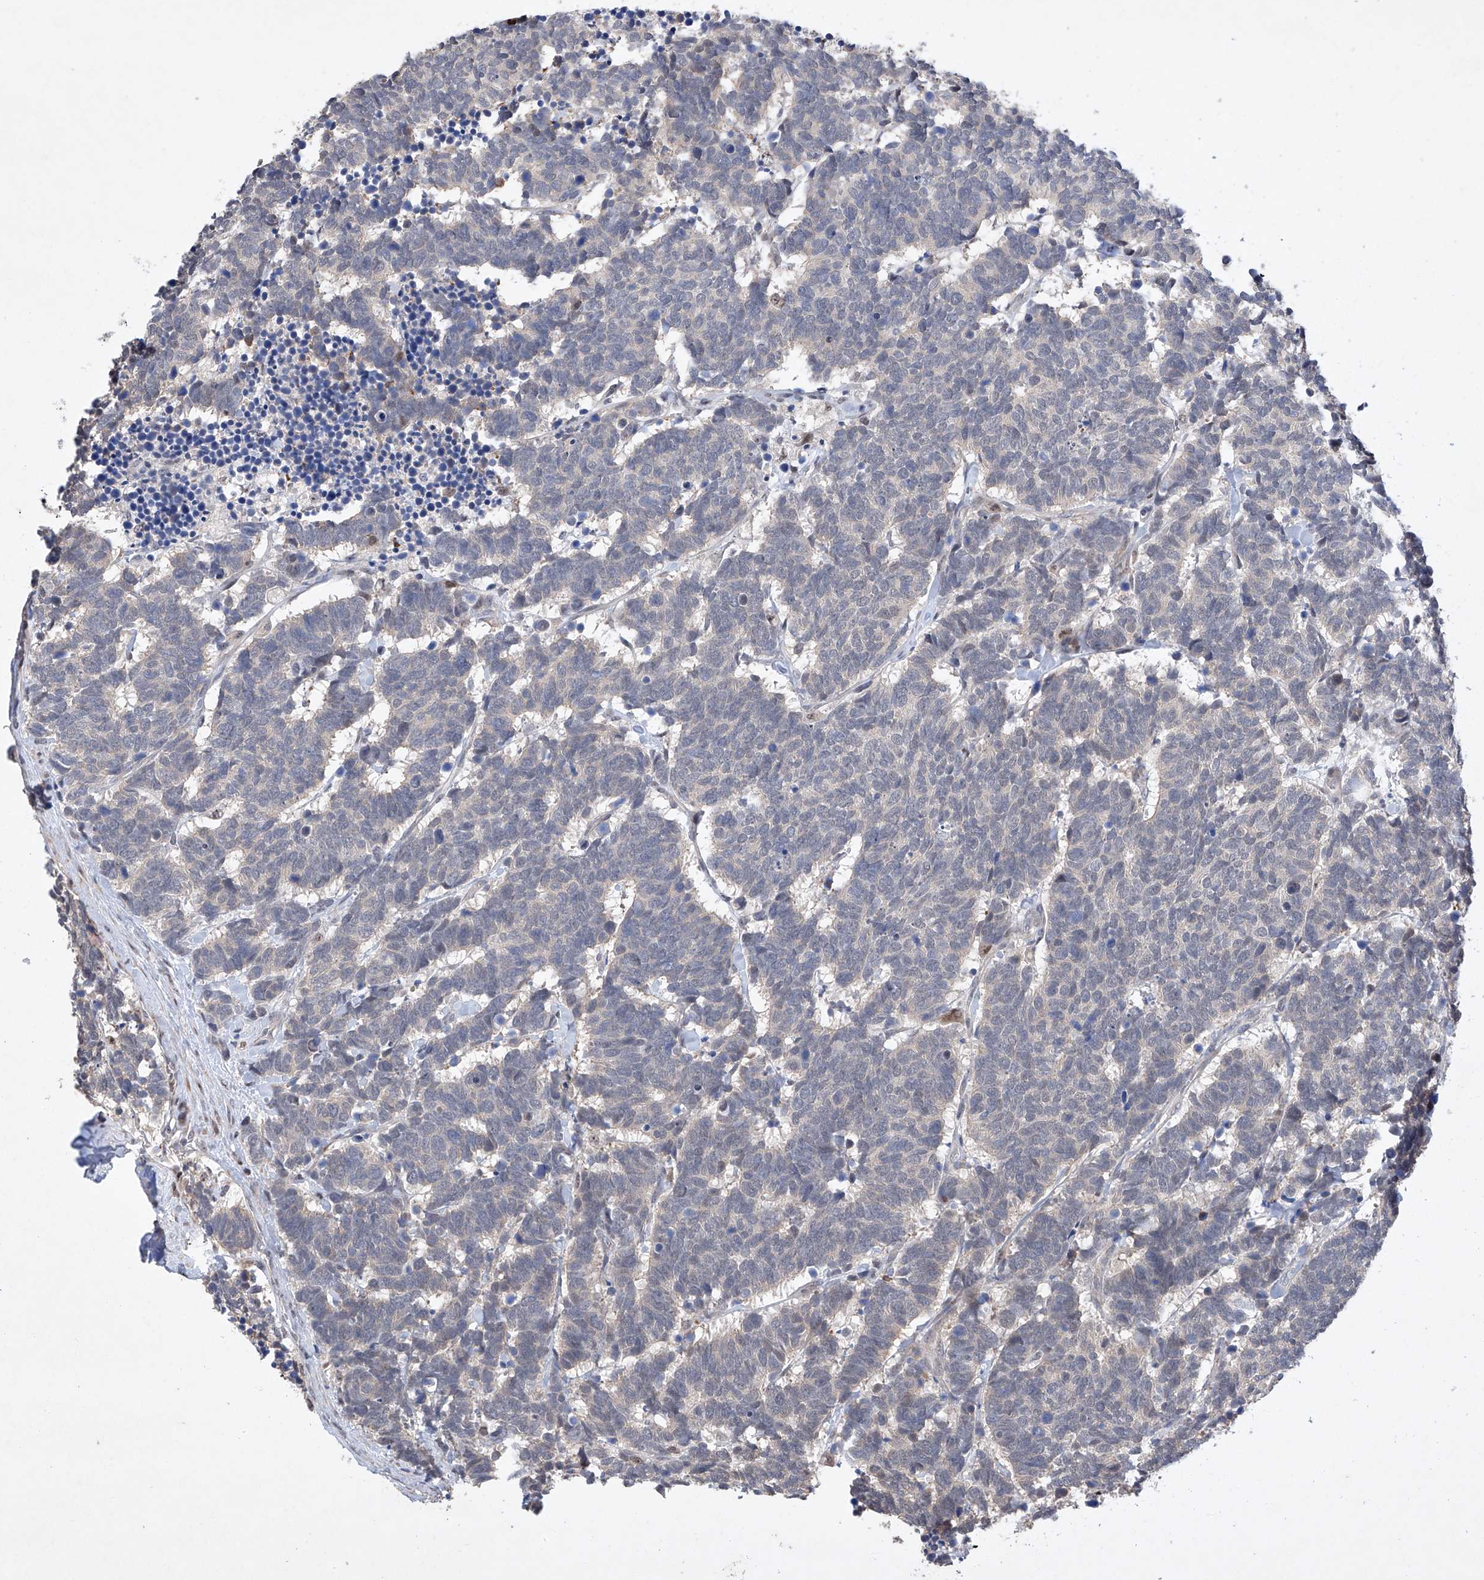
{"staining": {"intensity": "negative", "quantity": "none", "location": "none"}, "tissue": "carcinoid", "cell_type": "Tumor cells", "image_type": "cancer", "snomed": [{"axis": "morphology", "description": "Carcinoma, NOS"}, {"axis": "morphology", "description": "Carcinoid, malignant, NOS"}, {"axis": "topography", "description": "Urinary bladder"}], "caption": "A histopathology image of human carcinoma is negative for staining in tumor cells.", "gene": "AFG1L", "patient": {"sex": "male", "age": 57}}